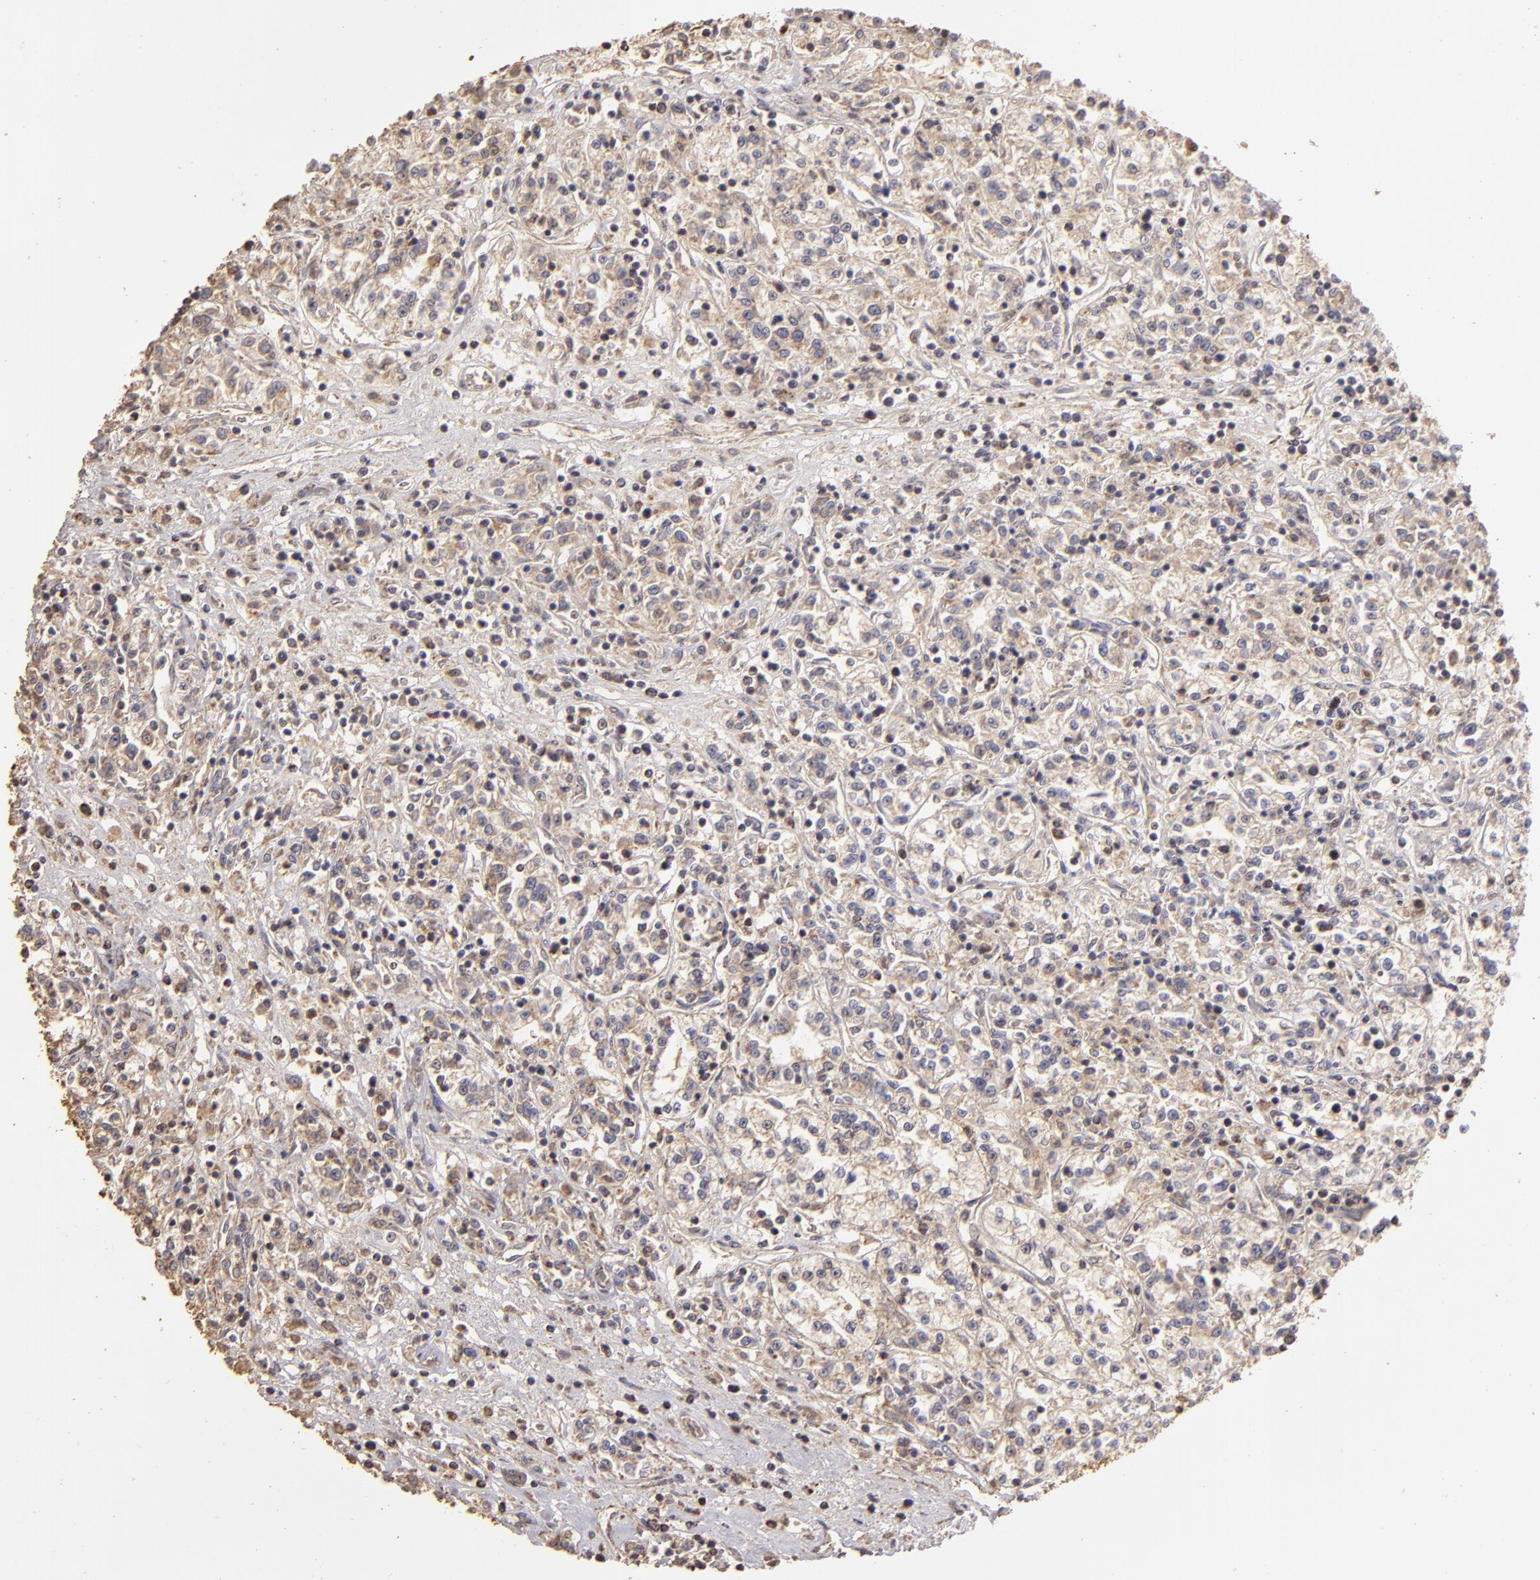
{"staining": {"intensity": "weak", "quantity": ">75%", "location": "cytoplasmic/membranous"}, "tissue": "renal cancer", "cell_type": "Tumor cells", "image_type": "cancer", "snomed": [{"axis": "morphology", "description": "Adenocarcinoma, NOS"}, {"axis": "topography", "description": "Kidney"}], "caption": "Immunohistochemical staining of renal adenocarcinoma shows low levels of weak cytoplasmic/membranous expression in about >75% of tumor cells. (DAB (3,3'-diaminobenzidine) IHC with brightfield microscopy, high magnification).", "gene": "CFB", "patient": {"sex": "female", "age": 76}}